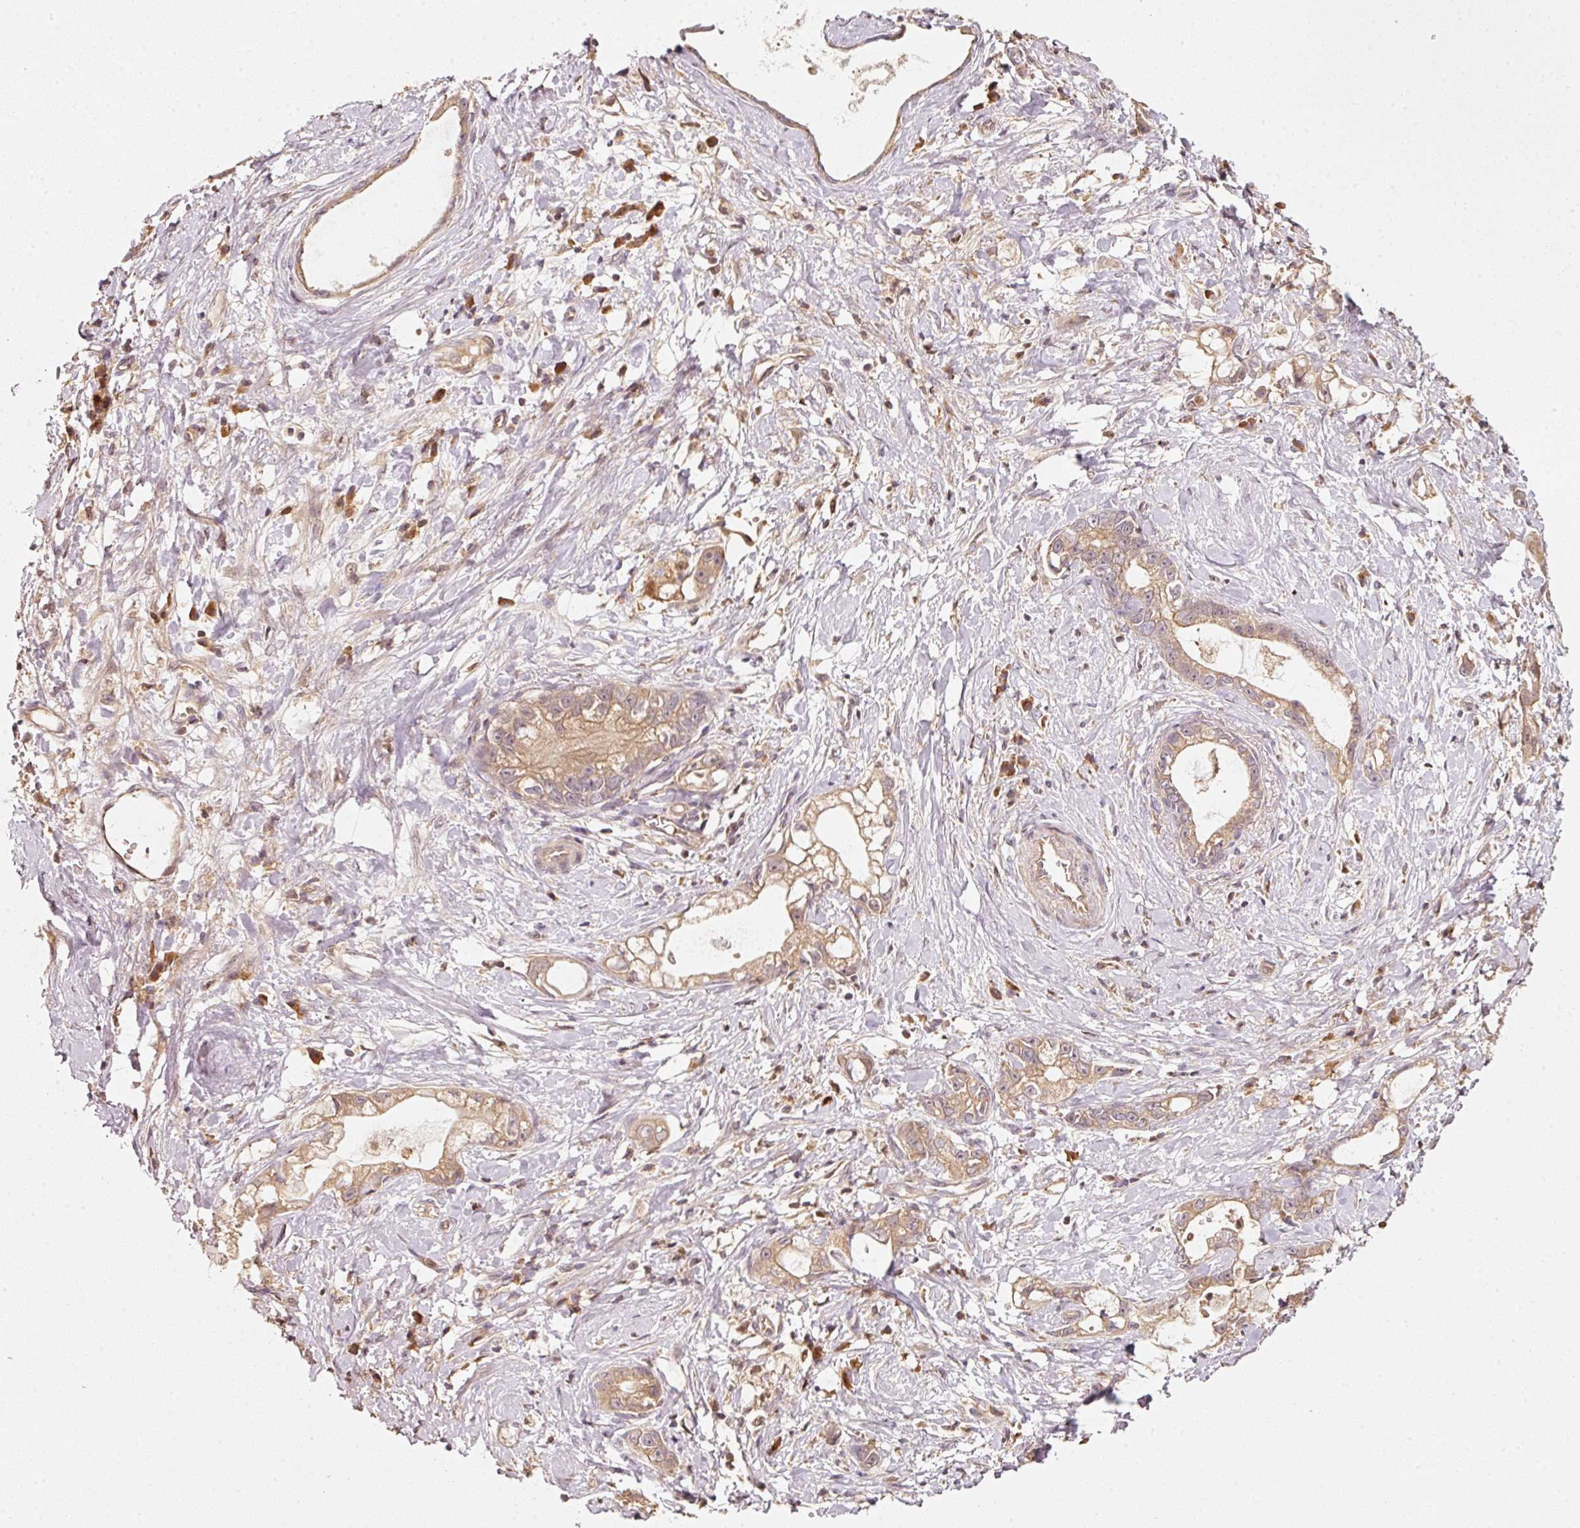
{"staining": {"intensity": "moderate", "quantity": ">75%", "location": "cytoplasmic/membranous"}, "tissue": "stomach cancer", "cell_type": "Tumor cells", "image_type": "cancer", "snomed": [{"axis": "morphology", "description": "Adenocarcinoma, NOS"}, {"axis": "topography", "description": "Stomach"}], "caption": "Moderate cytoplasmic/membranous positivity for a protein is identified in about >75% of tumor cells of adenocarcinoma (stomach) using immunohistochemistry (IHC).", "gene": "RRAS2", "patient": {"sex": "male", "age": 55}}